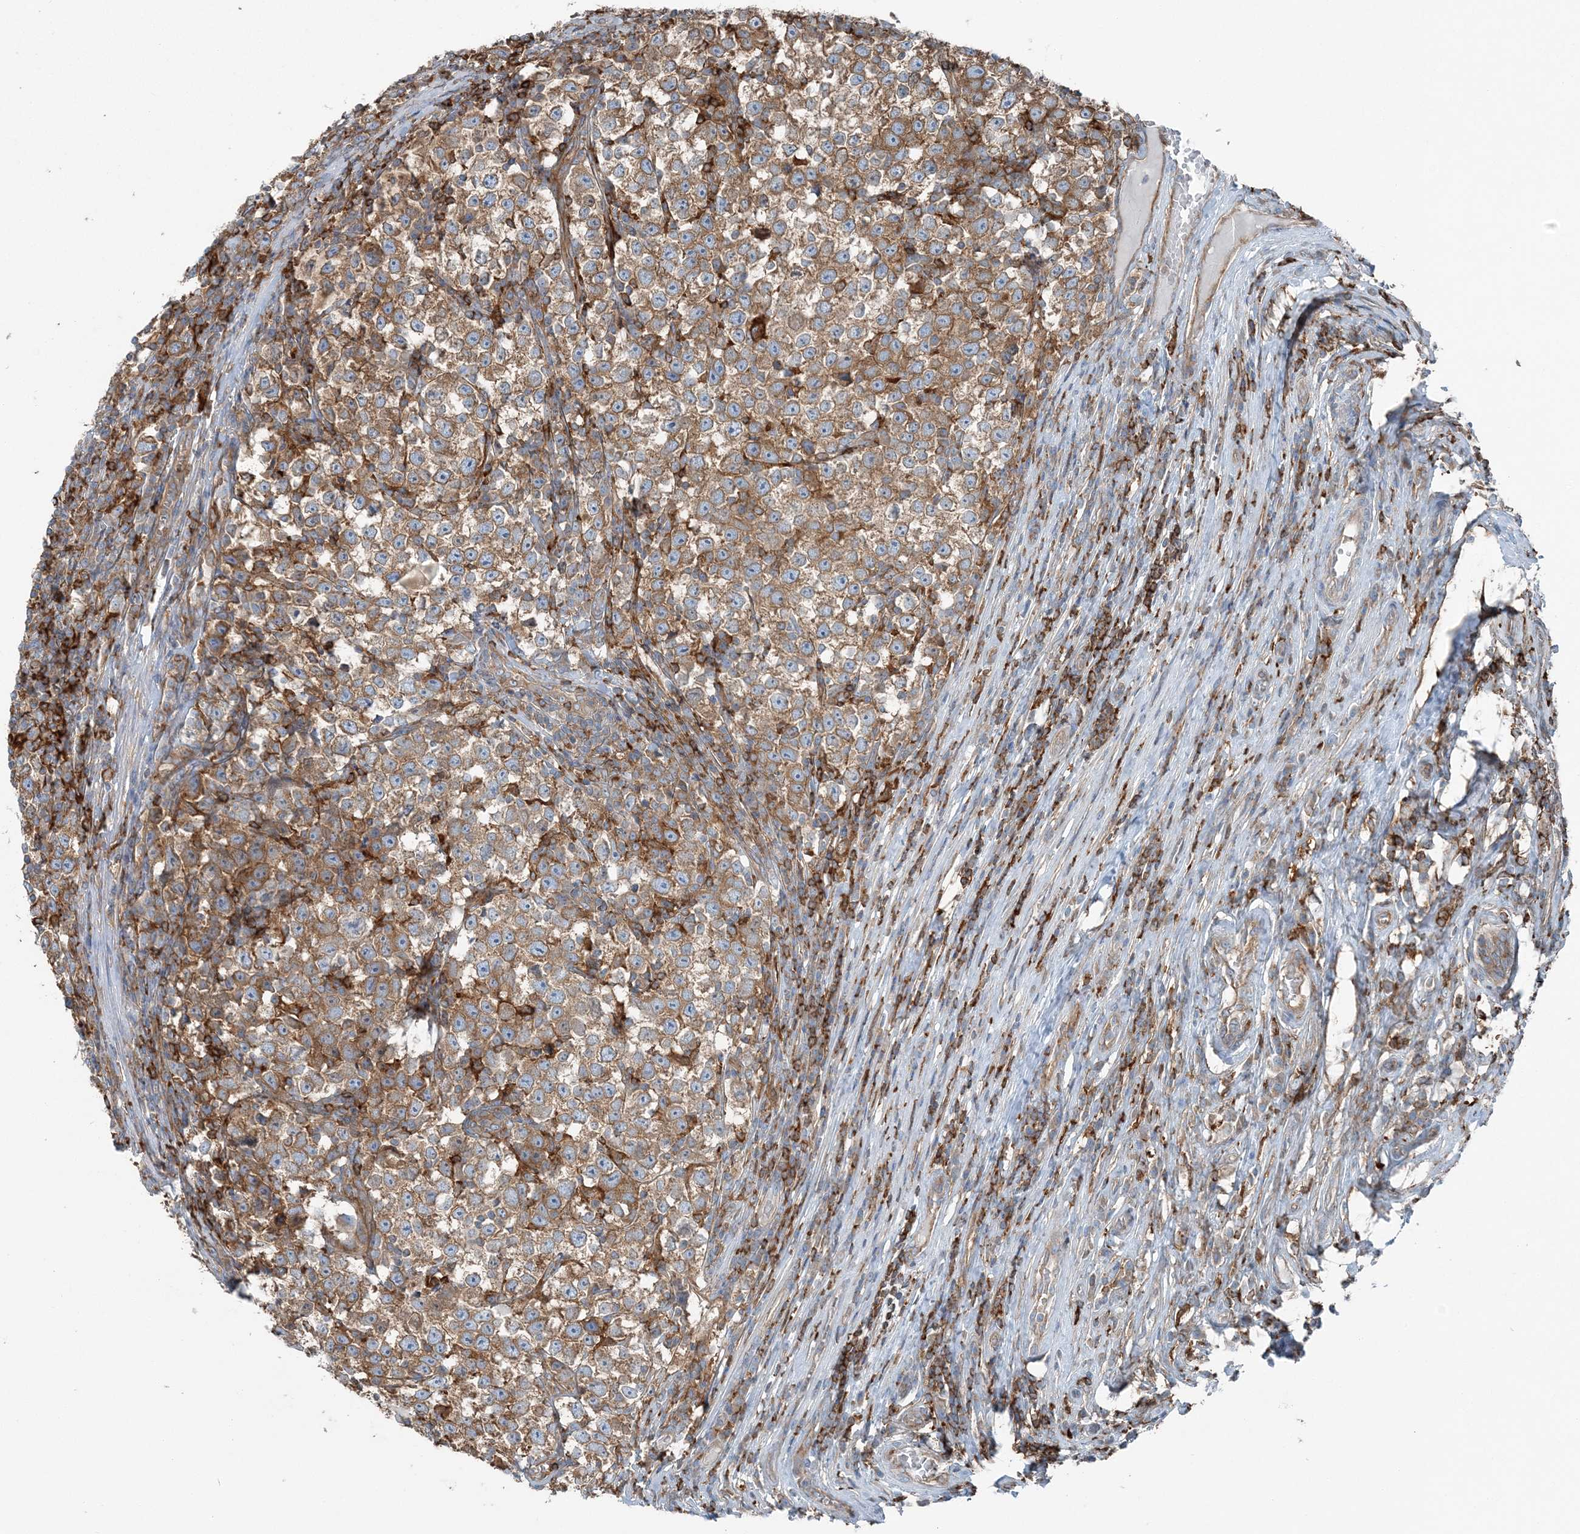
{"staining": {"intensity": "moderate", "quantity": ">75%", "location": "cytoplasmic/membranous"}, "tissue": "testis cancer", "cell_type": "Tumor cells", "image_type": "cancer", "snomed": [{"axis": "morphology", "description": "Normal tissue, NOS"}, {"axis": "morphology", "description": "Seminoma, NOS"}, {"axis": "topography", "description": "Testis"}], "caption": "Tumor cells demonstrate moderate cytoplasmic/membranous expression in approximately >75% of cells in testis cancer. Nuclei are stained in blue.", "gene": "SNX2", "patient": {"sex": "male", "age": 43}}